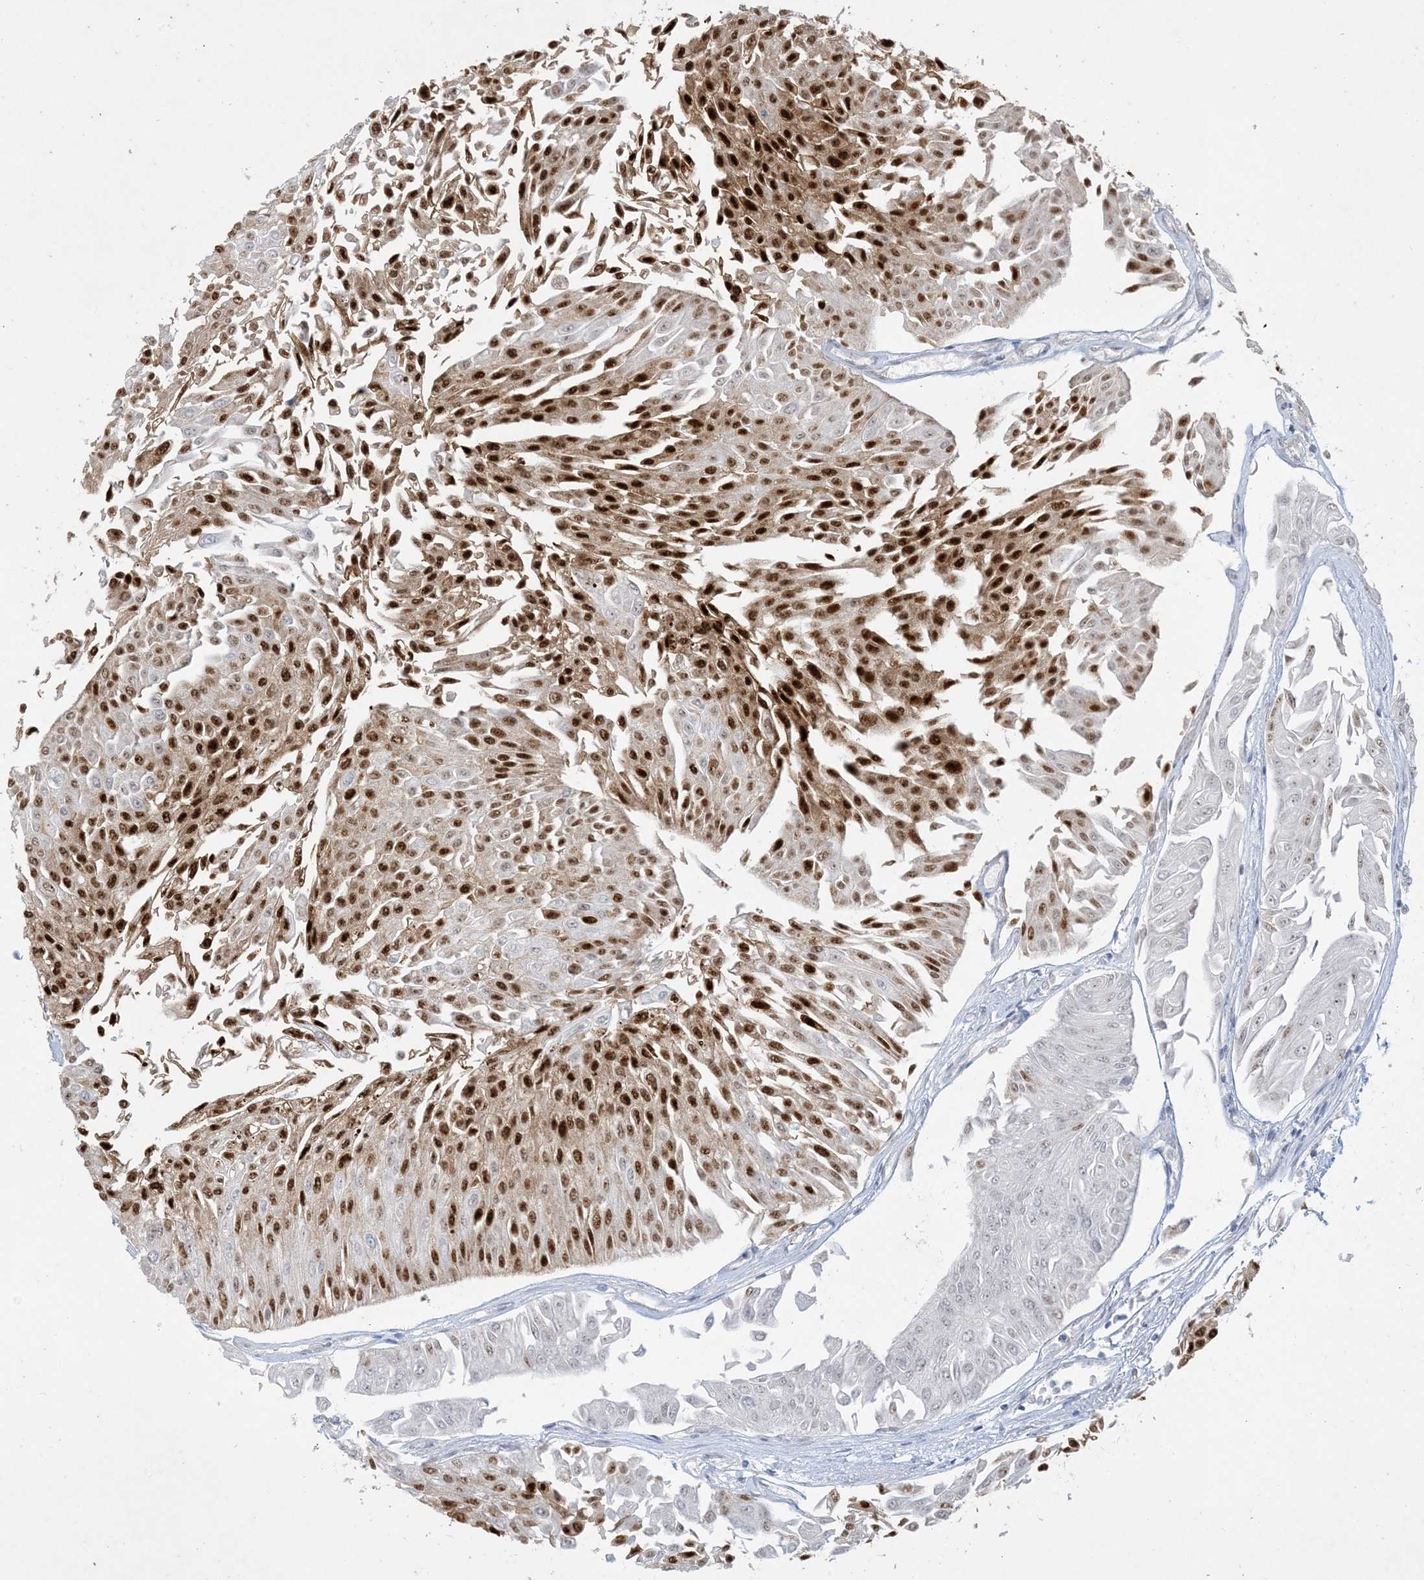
{"staining": {"intensity": "strong", "quantity": ">75%", "location": "nuclear"}, "tissue": "urothelial cancer", "cell_type": "Tumor cells", "image_type": "cancer", "snomed": [{"axis": "morphology", "description": "Urothelial carcinoma, Low grade"}, {"axis": "topography", "description": "Urinary bladder"}], "caption": "About >75% of tumor cells in human urothelial cancer display strong nuclear protein positivity as visualized by brown immunohistochemical staining.", "gene": "ZNF674", "patient": {"sex": "male", "age": 67}}